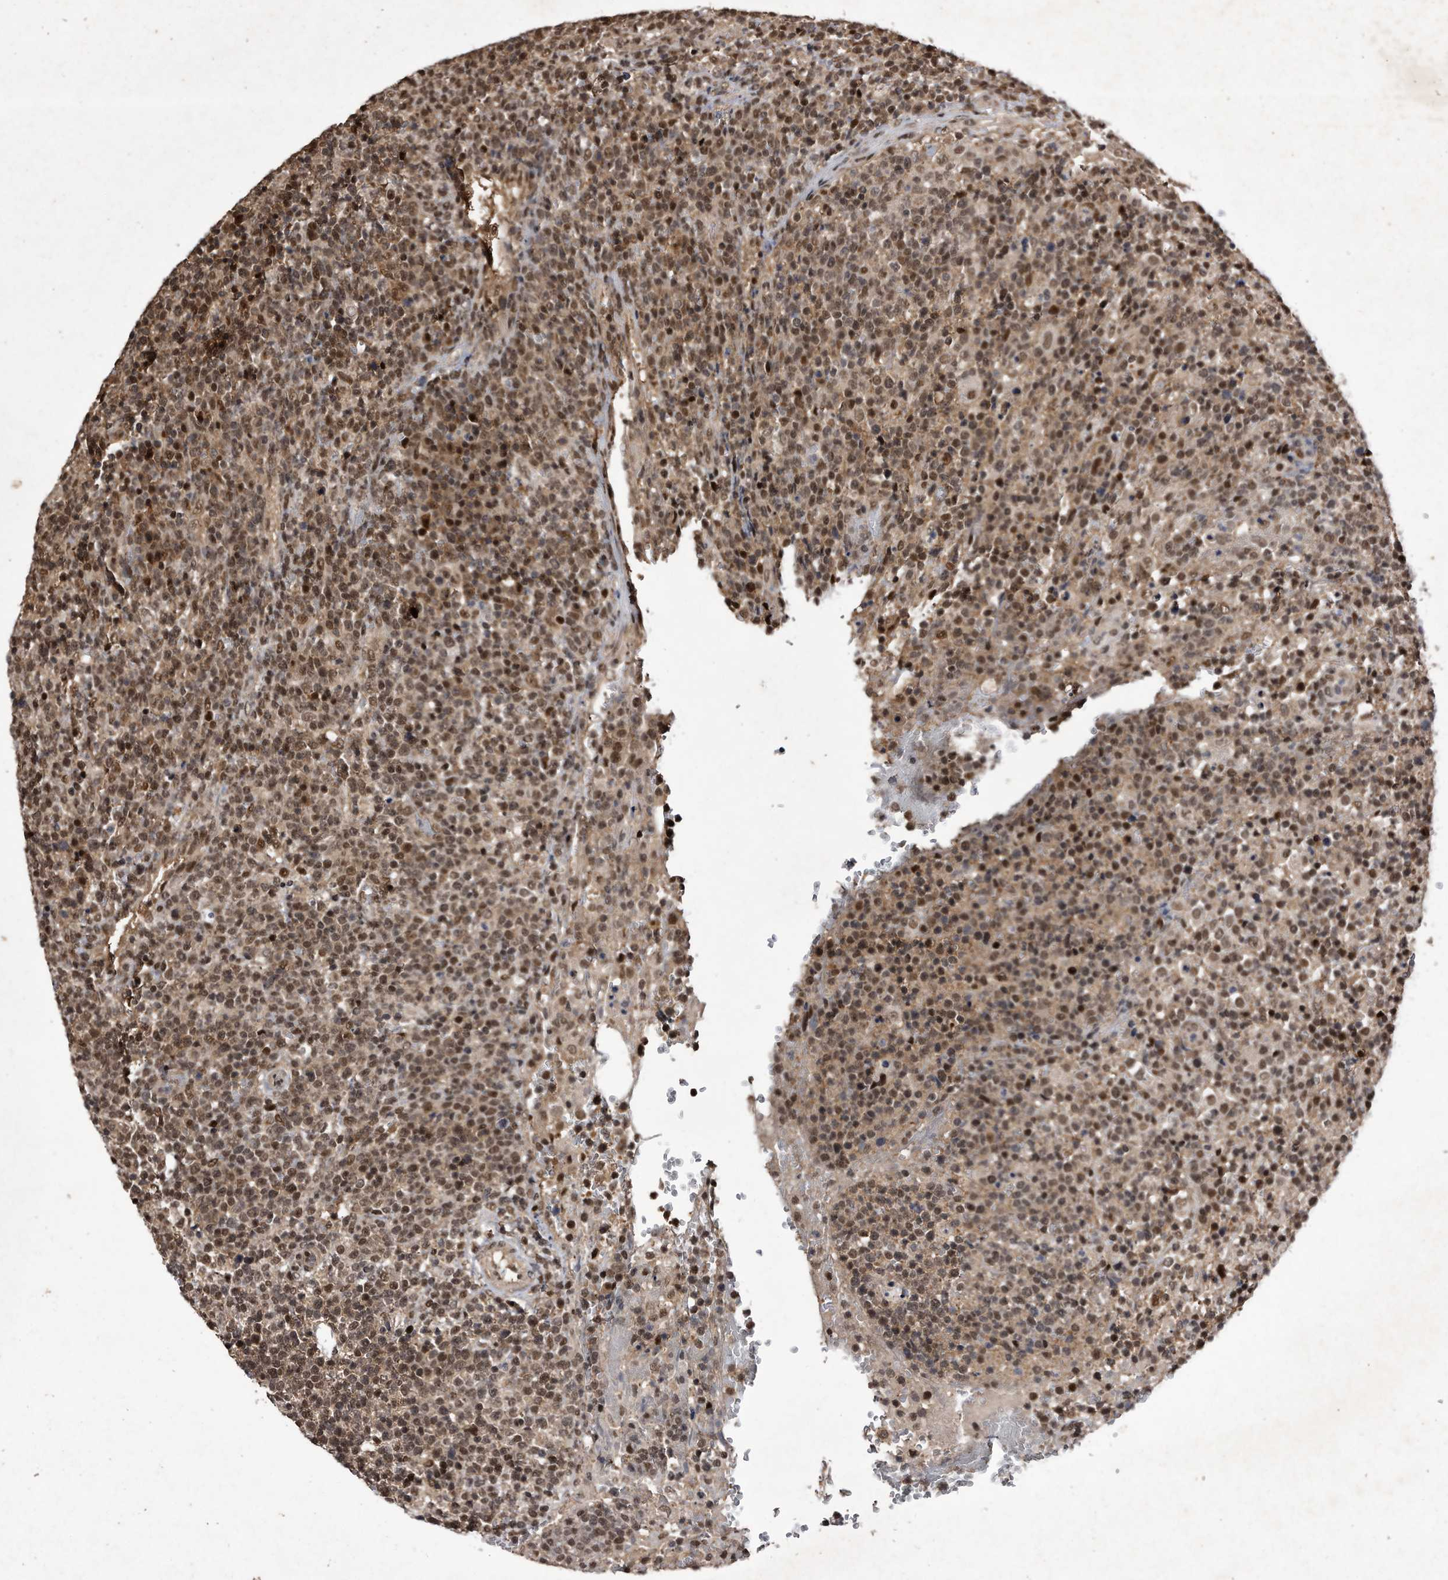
{"staining": {"intensity": "moderate", "quantity": ">75%", "location": "nuclear"}, "tissue": "lymphoma", "cell_type": "Tumor cells", "image_type": "cancer", "snomed": [{"axis": "morphology", "description": "Malignant lymphoma, non-Hodgkin's type, High grade"}, {"axis": "topography", "description": "Lymph node"}], "caption": "Immunohistochemical staining of human lymphoma exhibits medium levels of moderate nuclear protein staining in about >75% of tumor cells.", "gene": "RAD23B", "patient": {"sex": "male", "age": 61}}